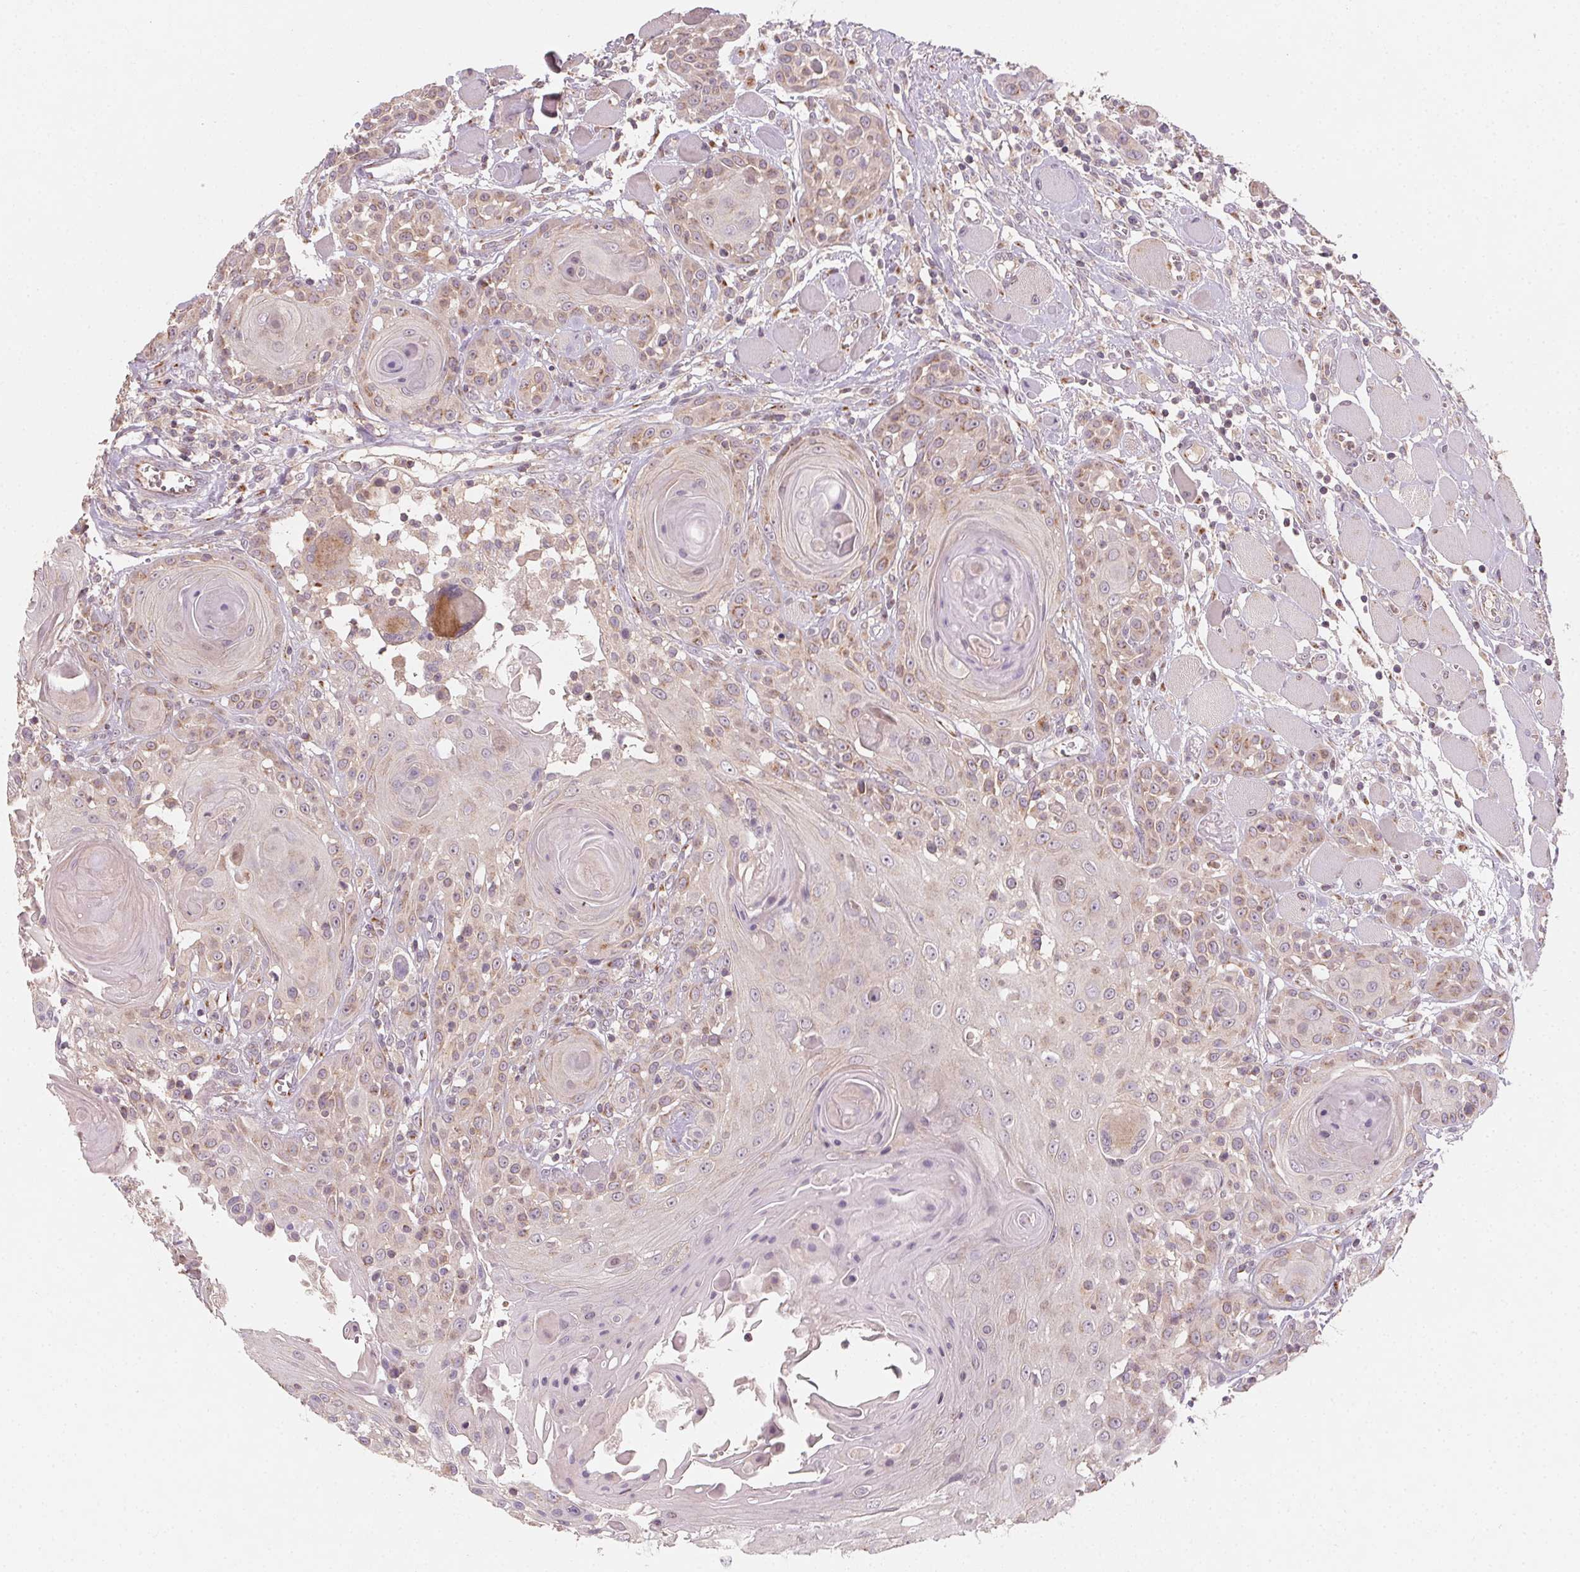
{"staining": {"intensity": "weak", "quantity": "25%-75%", "location": "cytoplasmic/membranous"}, "tissue": "head and neck cancer", "cell_type": "Tumor cells", "image_type": "cancer", "snomed": [{"axis": "morphology", "description": "Squamous cell carcinoma, NOS"}, {"axis": "topography", "description": "Head-Neck"}], "caption": "Brown immunohistochemical staining in head and neck squamous cell carcinoma exhibits weak cytoplasmic/membranous staining in approximately 25%-75% of tumor cells.", "gene": "AP1S1", "patient": {"sex": "female", "age": 80}}